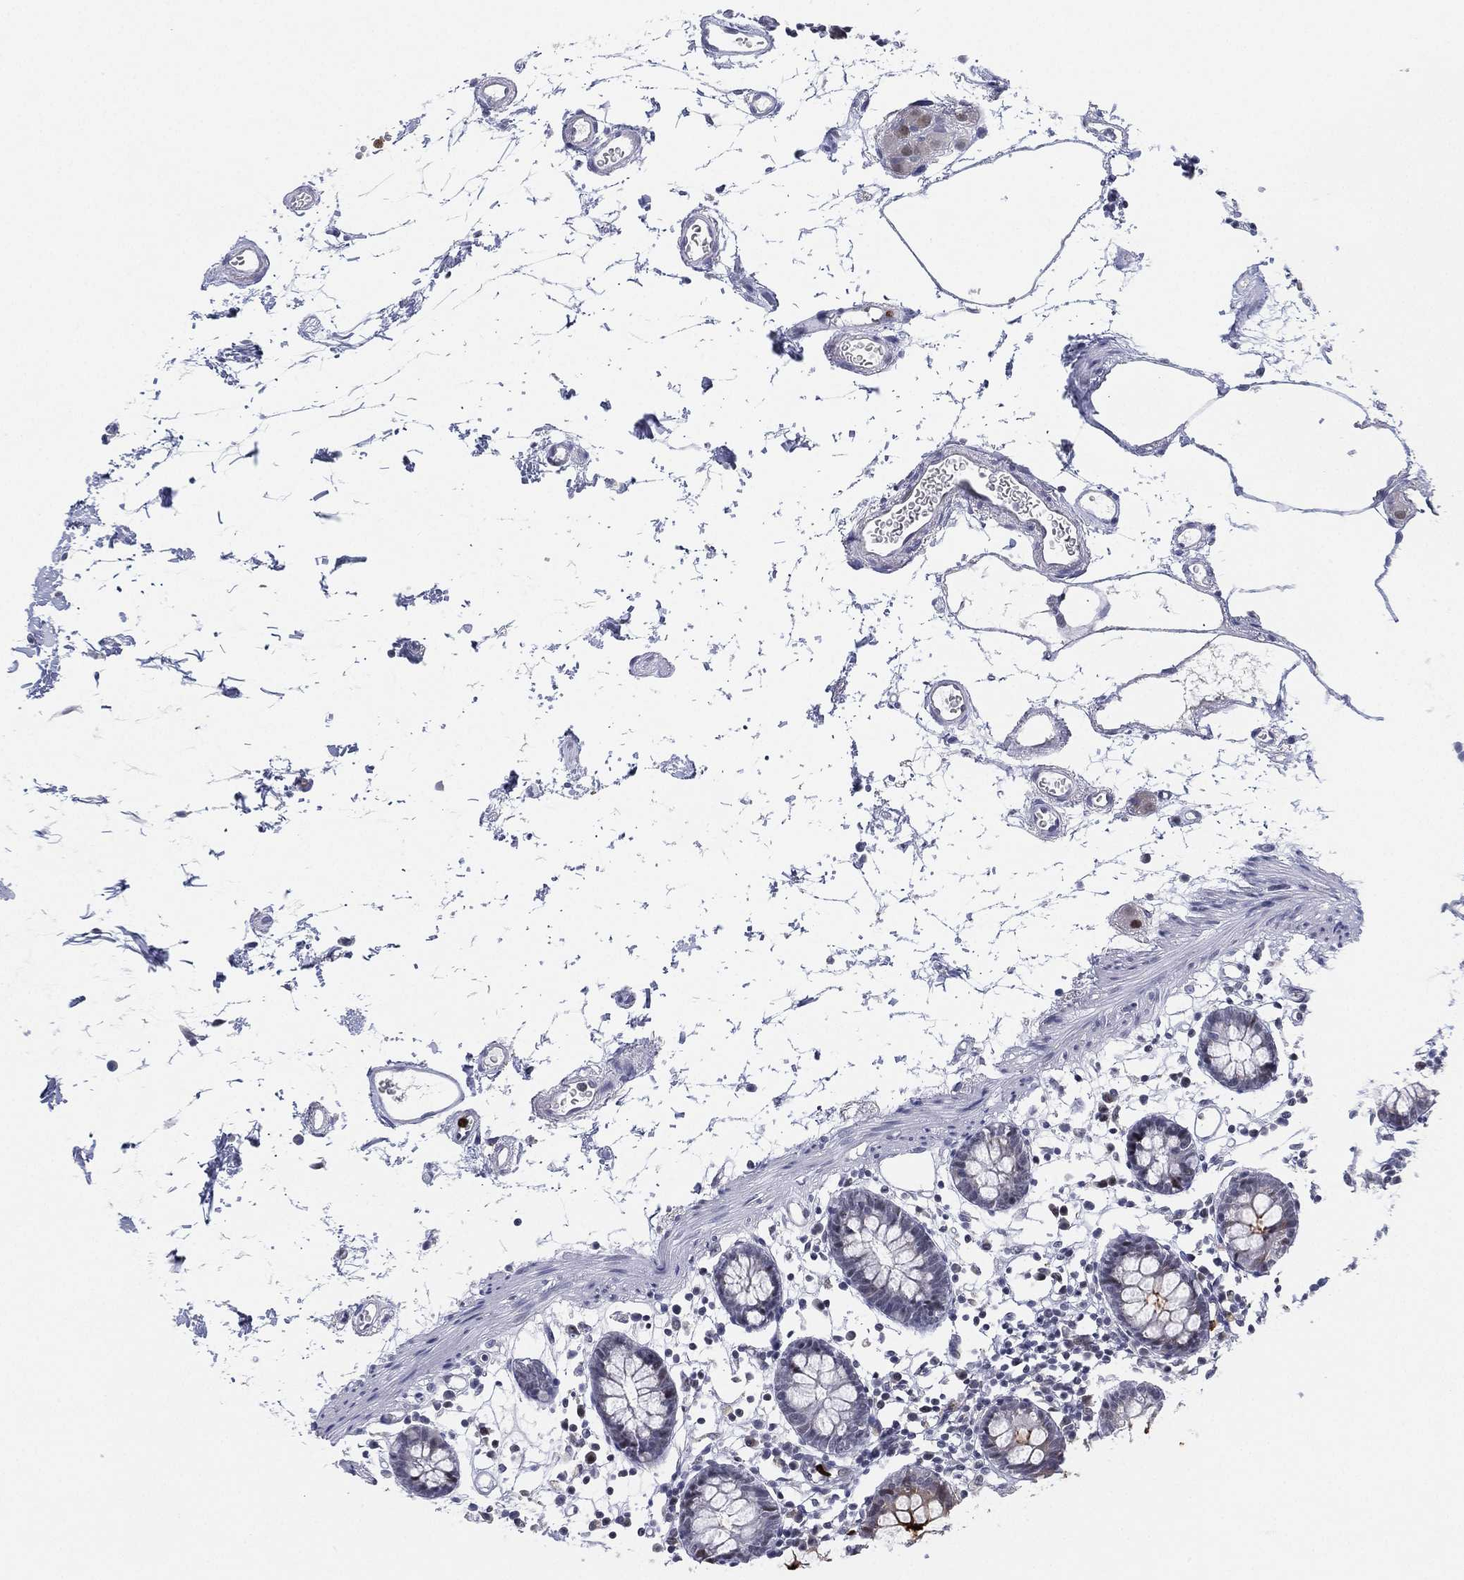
{"staining": {"intensity": "negative", "quantity": "none", "location": "none"}, "tissue": "colon", "cell_type": "Endothelial cells", "image_type": "normal", "snomed": [{"axis": "morphology", "description": "Normal tissue, NOS"}, {"axis": "topography", "description": "Colon"}], "caption": "A high-resolution micrograph shows immunohistochemistry staining of normal colon, which demonstrates no significant staining in endothelial cells.", "gene": "CD177", "patient": {"sex": "female", "age": 84}}